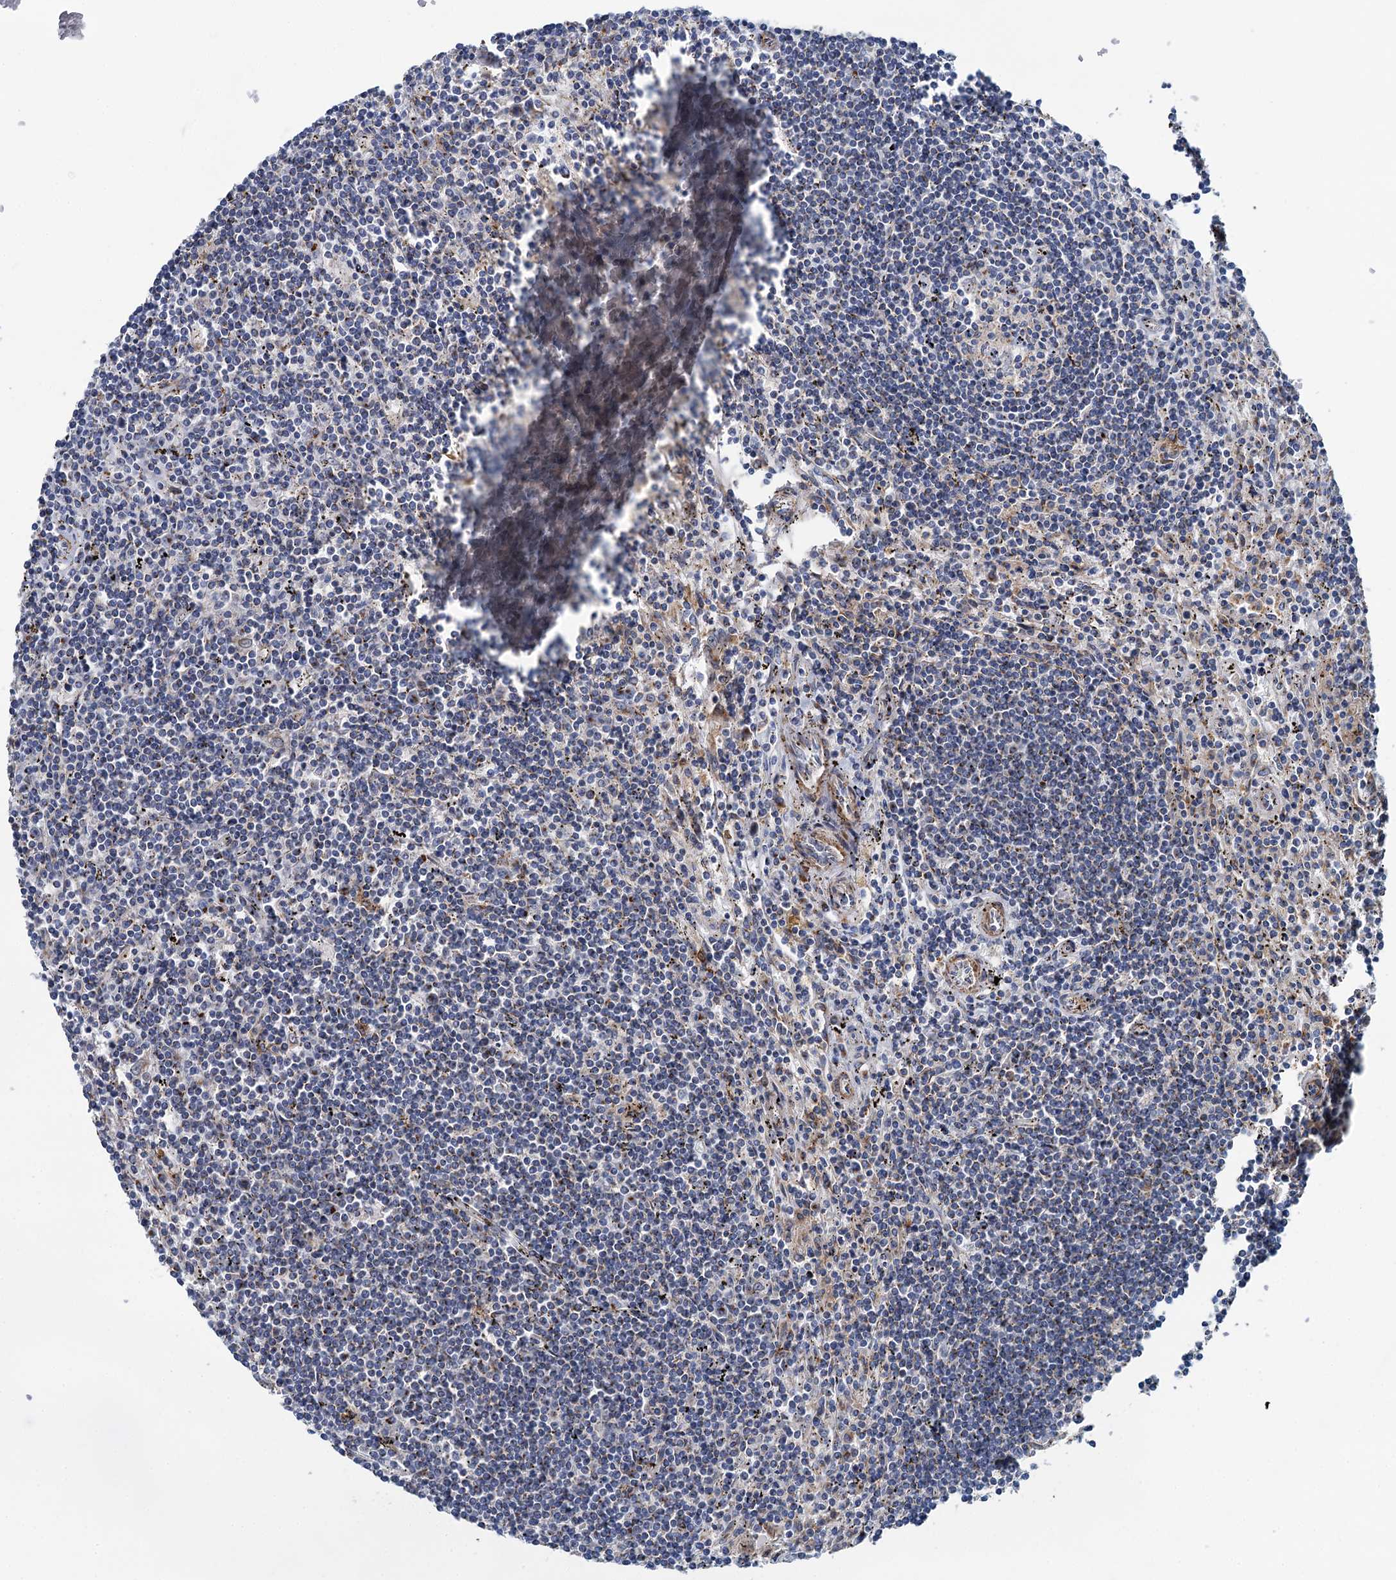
{"staining": {"intensity": "negative", "quantity": "none", "location": "none"}, "tissue": "lymphoma", "cell_type": "Tumor cells", "image_type": "cancer", "snomed": [{"axis": "morphology", "description": "Malignant lymphoma, non-Hodgkin's type, Low grade"}, {"axis": "topography", "description": "Spleen"}], "caption": "This is an immunohistochemistry micrograph of lymphoma. There is no positivity in tumor cells.", "gene": "BET1L", "patient": {"sex": "male", "age": 76}}